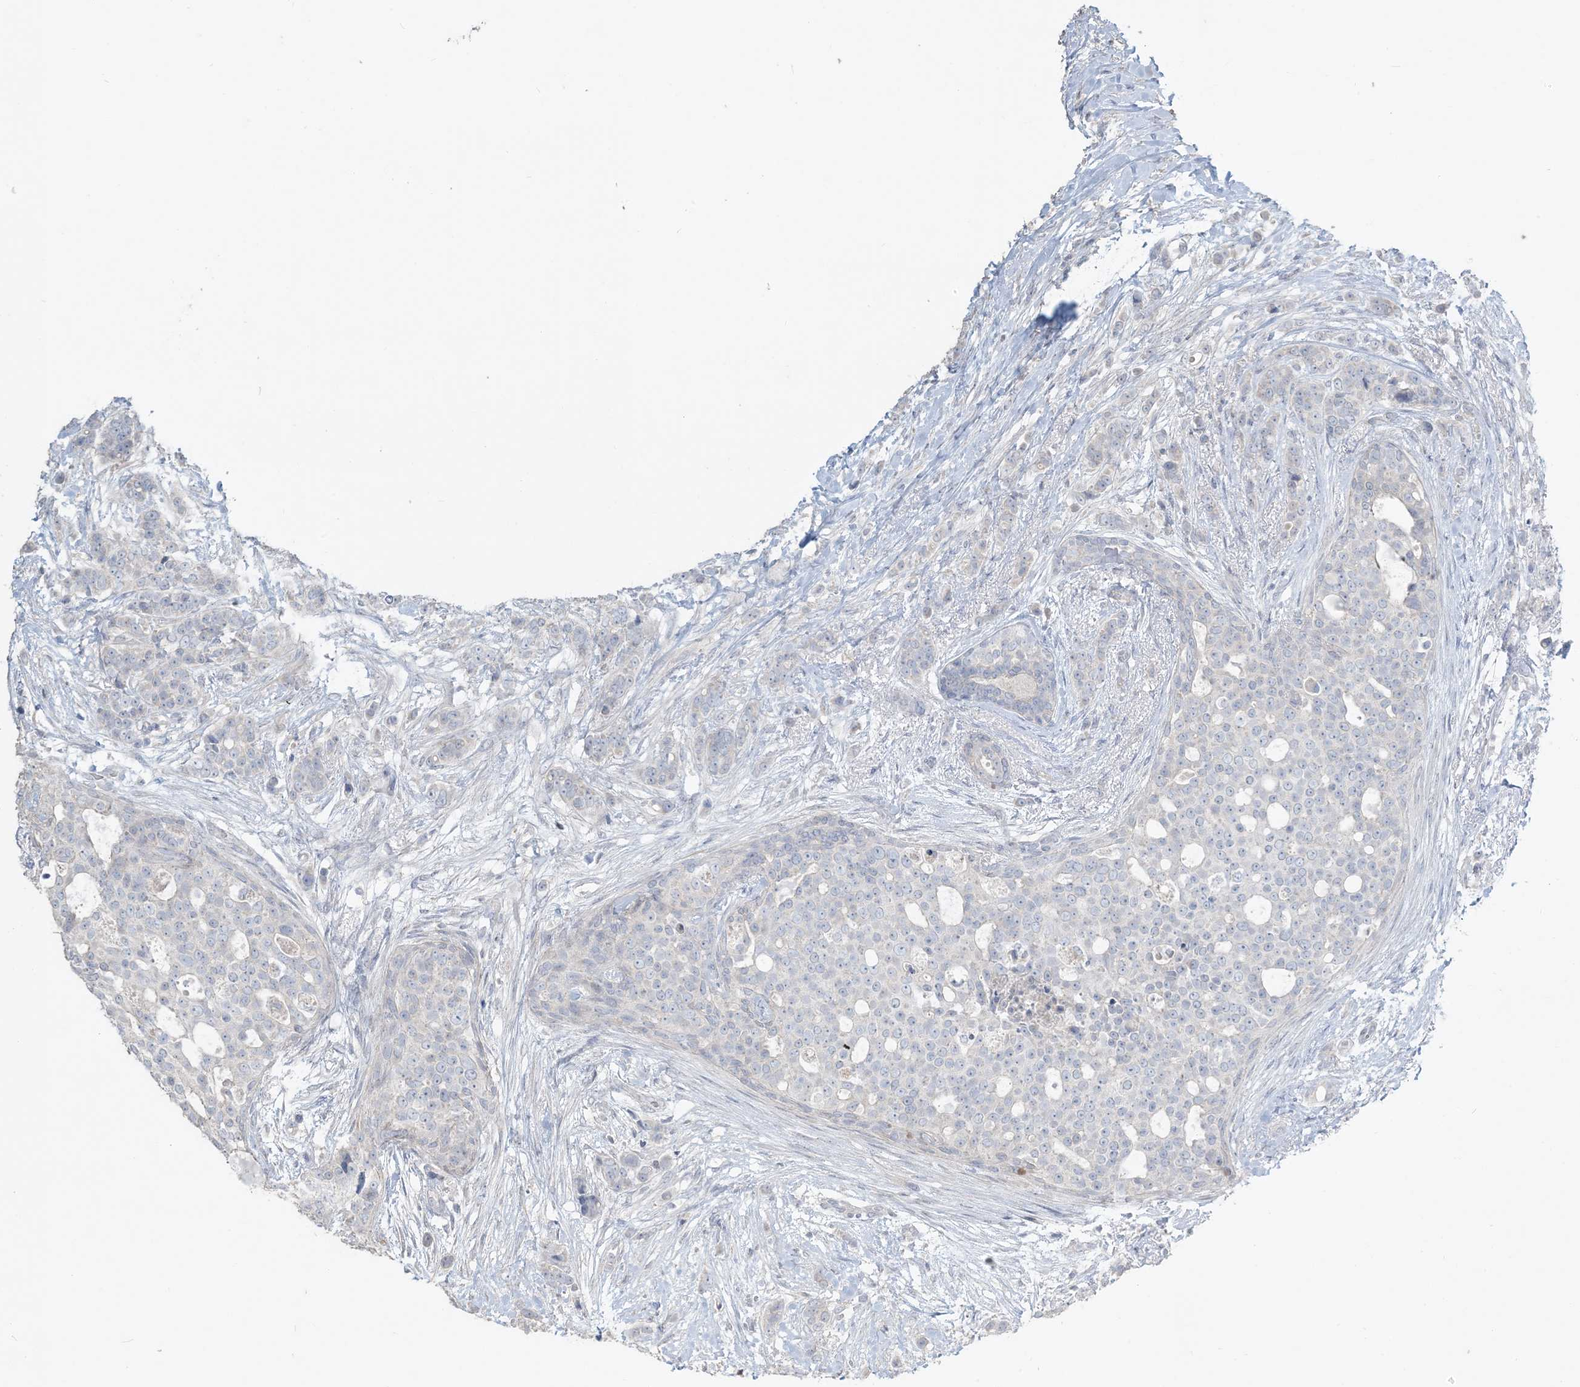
{"staining": {"intensity": "negative", "quantity": "none", "location": "none"}, "tissue": "breast cancer", "cell_type": "Tumor cells", "image_type": "cancer", "snomed": [{"axis": "morphology", "description": "Lobular carcinoma"}, {"axis": "topography", "description": "Breast"}], "caption": "There is no significant expression in tumor cells of breast cancer (lobular carcinoma).", "gene": "NPHS2", "patient": {"sex": "female", "age": 51}}